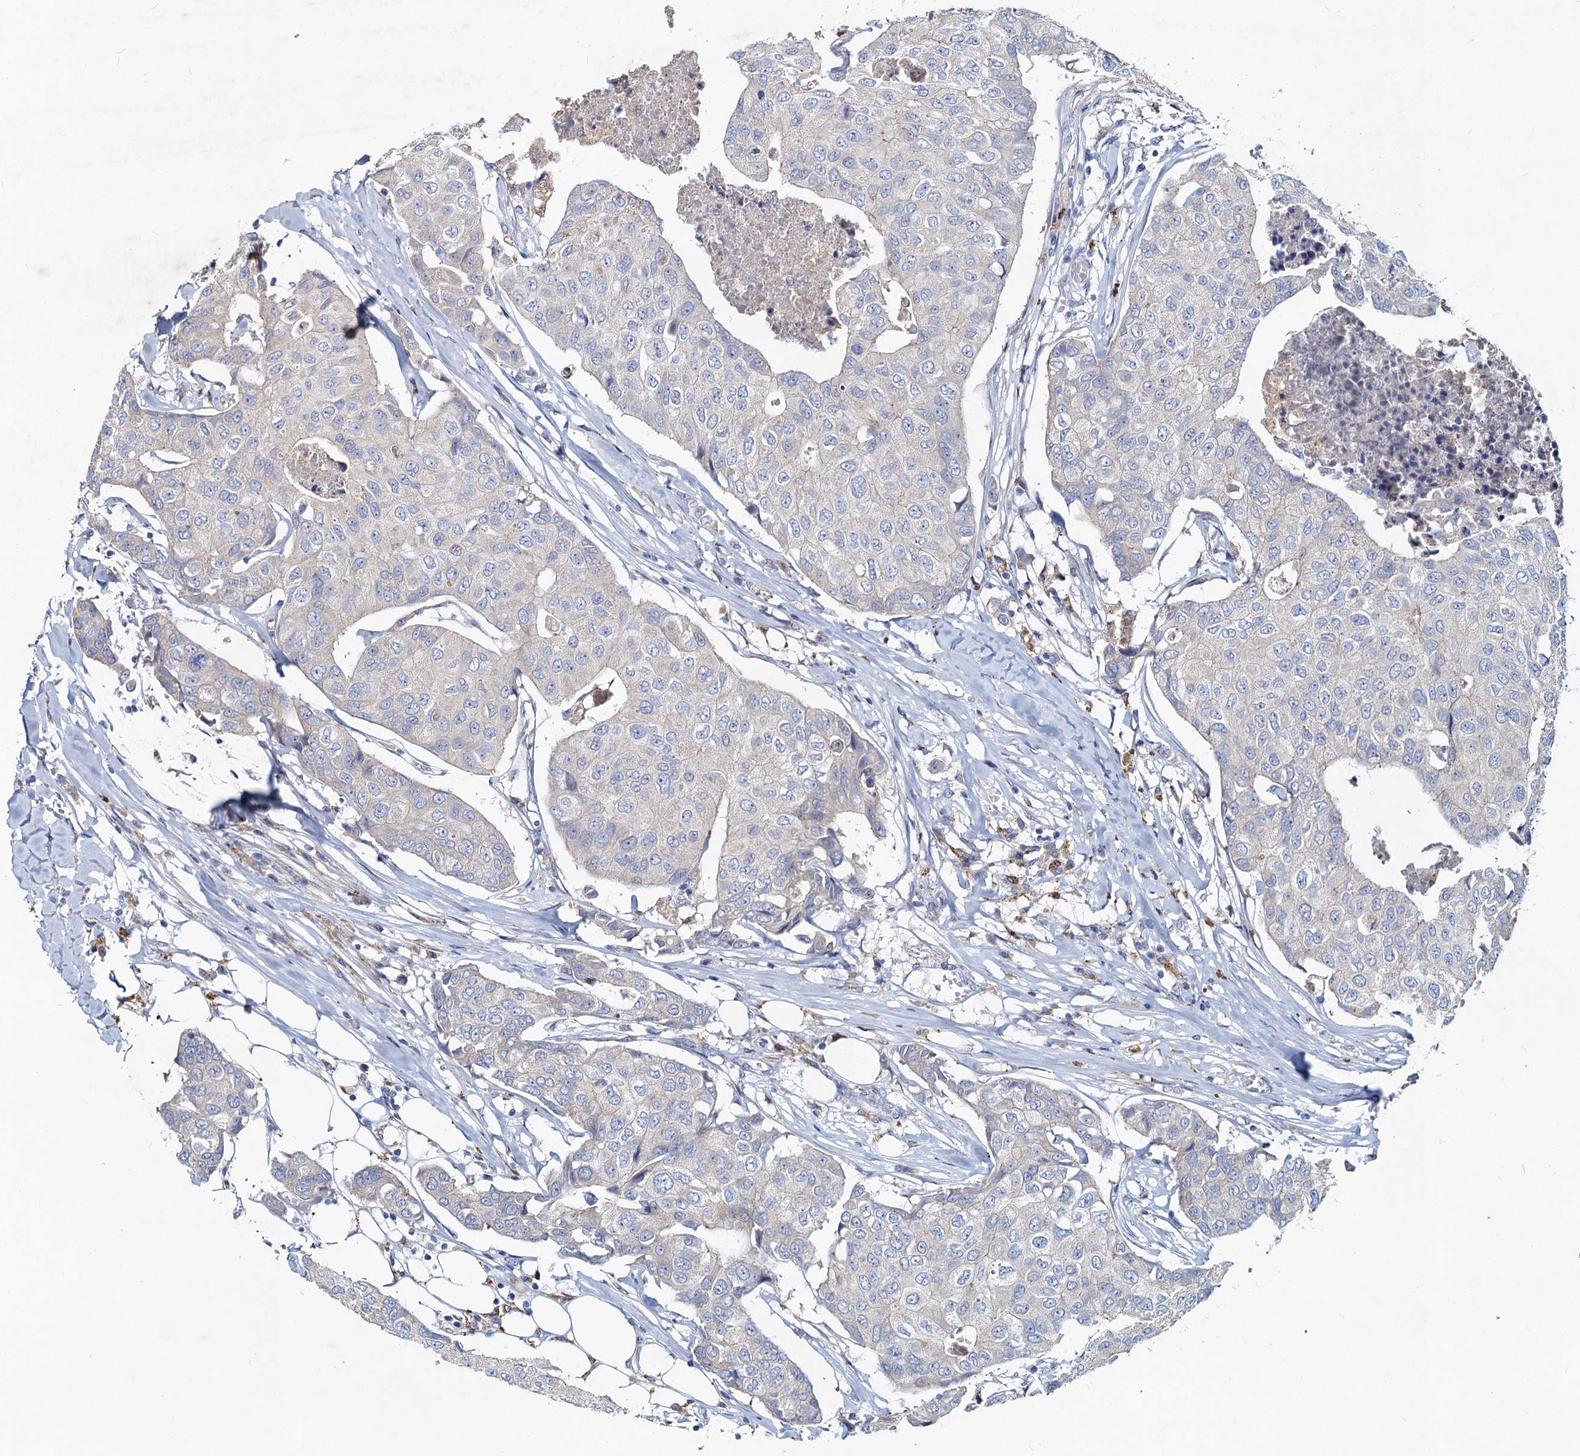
{"staining": {"intensity": "negative", "quantity": "none", "location": "none"}, "tissue": "breast cancer", "cell_type": "Tumor cells", "image_type": "cancer", "snomed": [{"axis": "morphology", "description": "Duct carcinoma"}, {"axis": "topography", "description": "Breast"}], "caption": "Tumor cells show no significant expression in breast cancer.", "gene": "TMX2", "patient": {"sex": "female", "age": 80}}